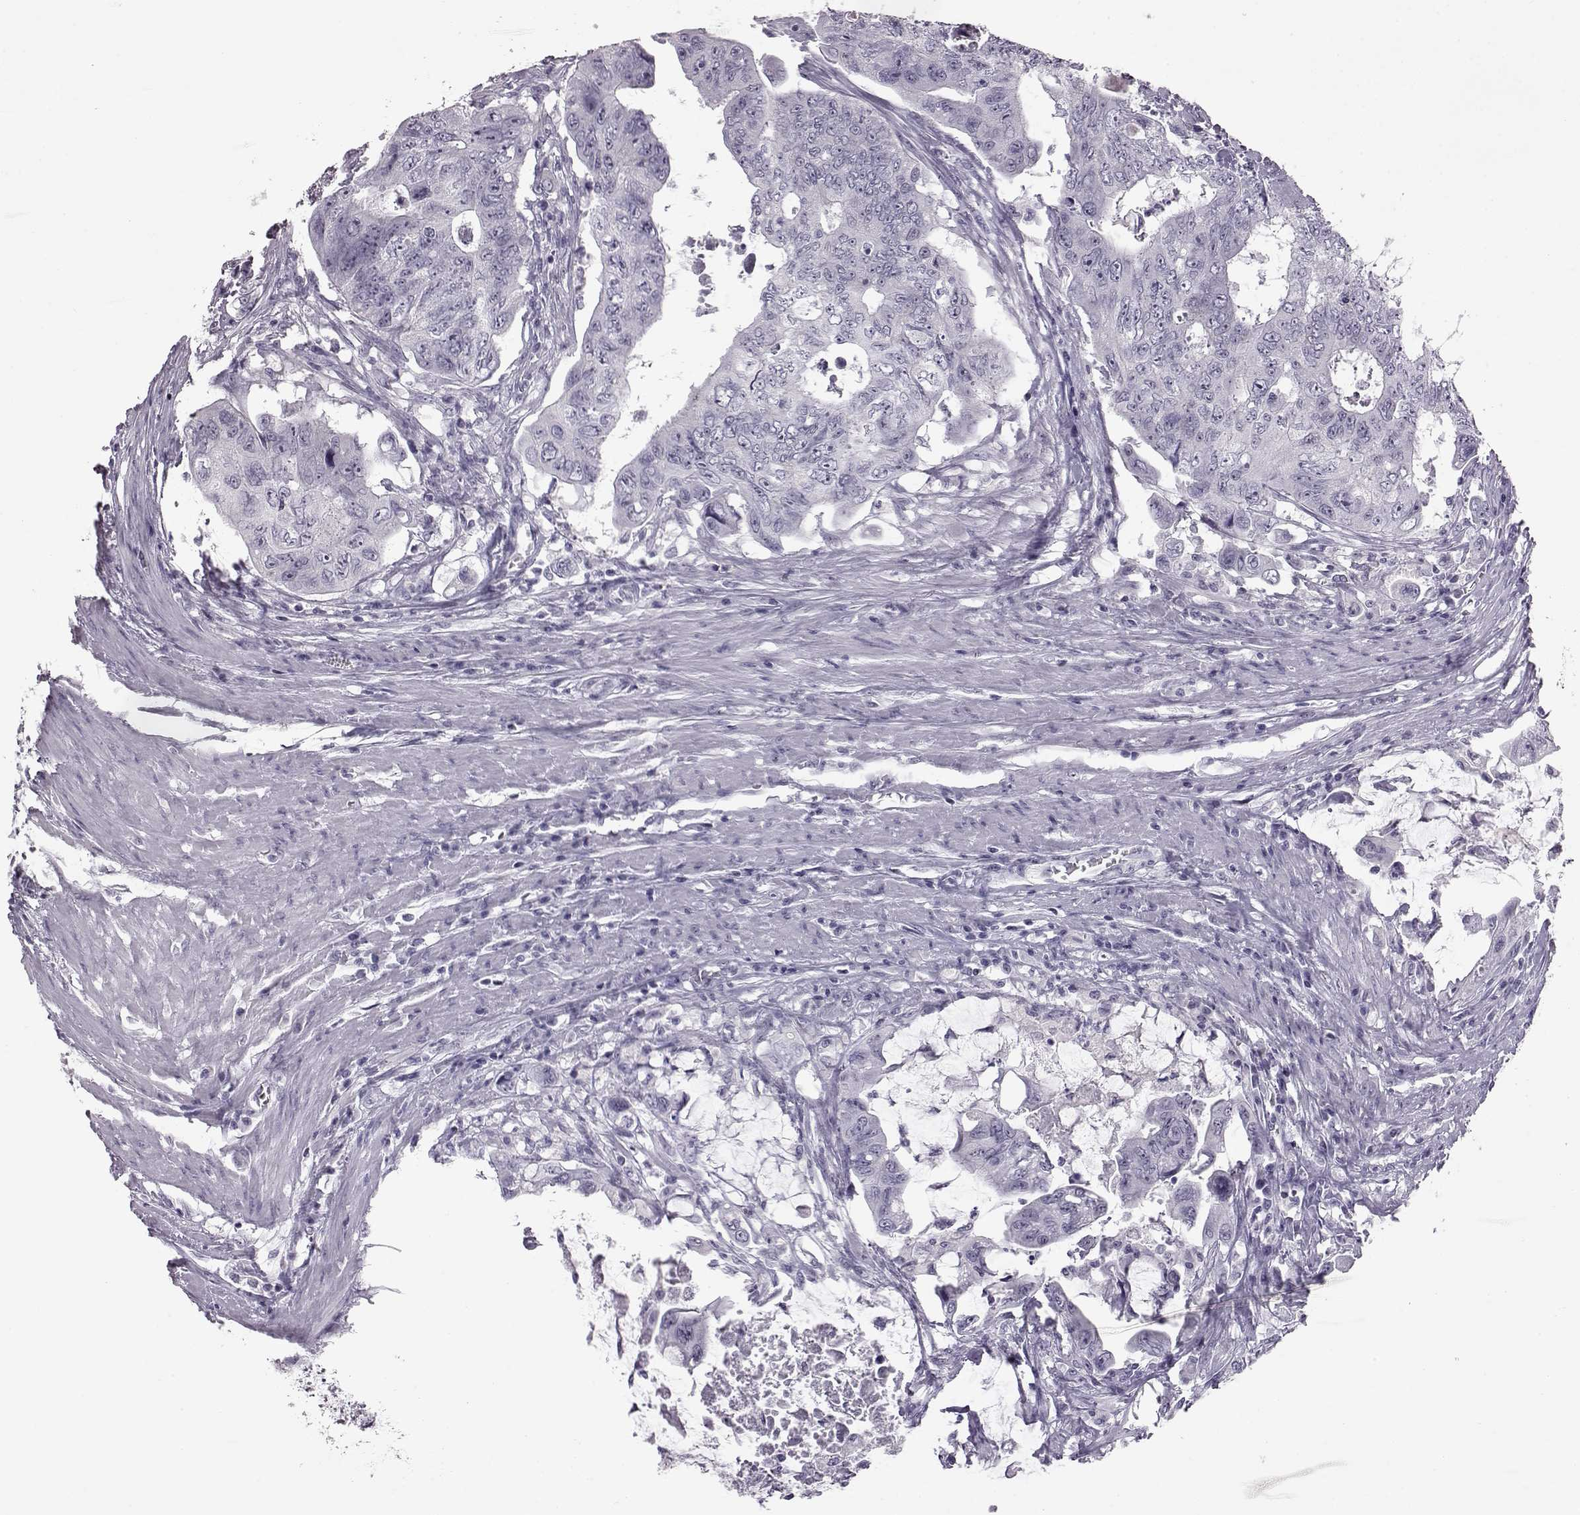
{"staining": {"intensity": "negative", "quantity": "none", "location": "none"}, "tissue": "colorectal cancer", "cell_type": "Tumor cells", "image_type": "cancer", "snomed": [{"axis": "morphology", "description": "Adenocarcinoma, NOS"}, {"axis": "topography", "description": "Colon"}], "caption": "DAB (3,3'-diaminobenzidine) immunohistochemical staining of human colorectal cancer reveals no significant positivity in tumor cells.", "gene": "ADGRG2", "patient": {"sex": "male", "age": 57}}